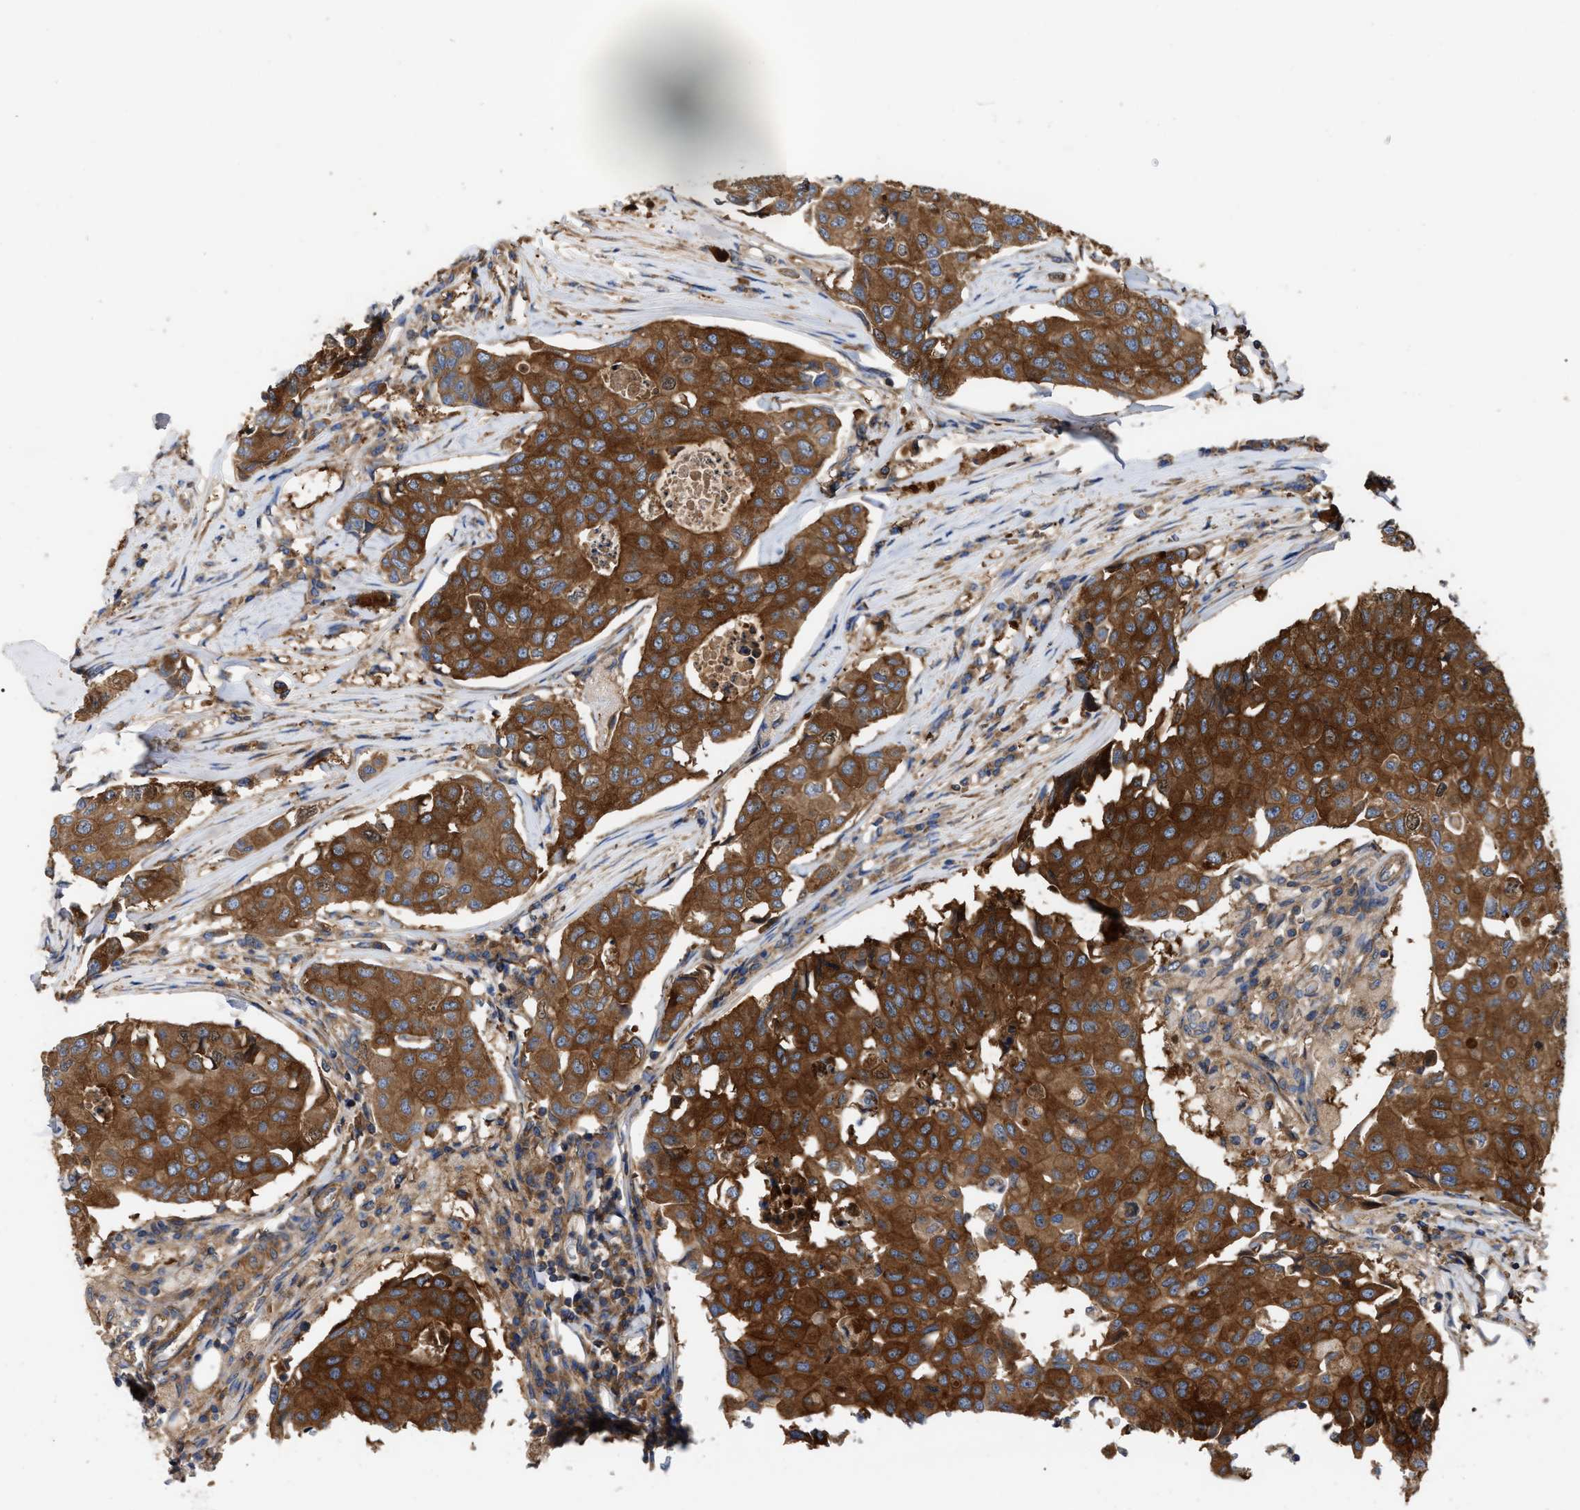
{"staining": {"intensity": "strong", "quantity": ">75%", "location": "cytoplasmic/membranous"}, "tissue": "breast cancer", "cell_type": "Tumor cells", "image_type": "cancer", "snomed": [{"axis": "morphology", "description": "Duct carcinoma"}, {"axis": "topography", "description": "Breast"}], "caption": "Breast infiltrating ductal carcinoma stained for a protein (brown) displays strong cytoplasmic/membranous positive staining in about >75% of tumor cells.", "gene": "RABEP1", "patient": {"sex": "female", "age": 80}}